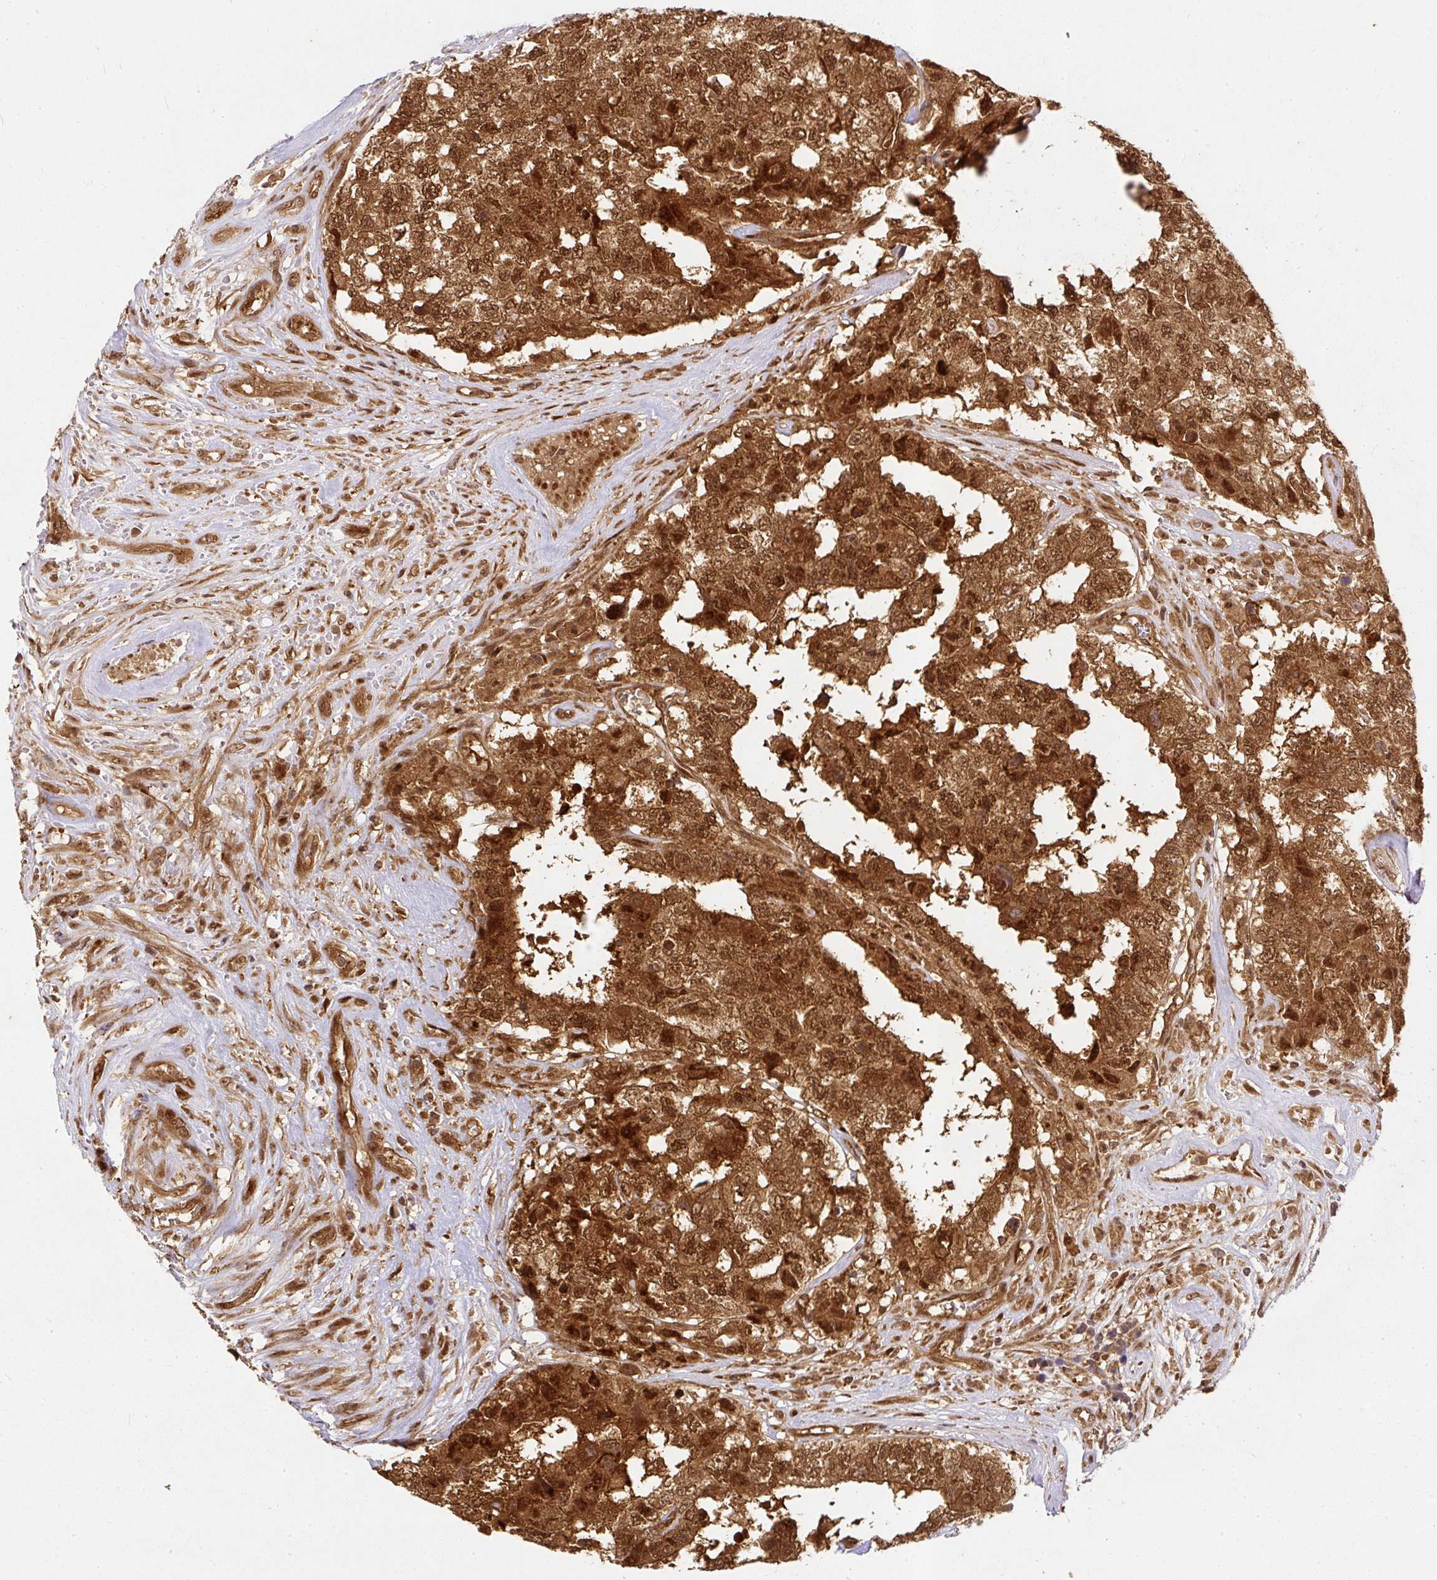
{"staining": {"intensity": "strong", "quantity": ">75%", "location": "cytoplasmic/membranous,nuclear"}, "tissue": "testis cancer", "cell_type": "Tumor cells", "image_type": "cancer", "snomed": [{"axis": "morphology", "description": "Normal tissue, NOS"}, {"axis": "morphology", "description": "Carcinoma, Embryonal, NOS"}, {"axis": "topography", "description": "Testis"}, {"axis": "topography", "description": "Epididymis"}], "caption": "Immunohistochemical staining of testis cancer (embryonal carcinoma) displays high levels of strong cytoplasmic/membranous and nuclear expression in about >75% of tumor cells.", "gene": "PSMD1", "patient": {"sex": "male", "age": 25}}